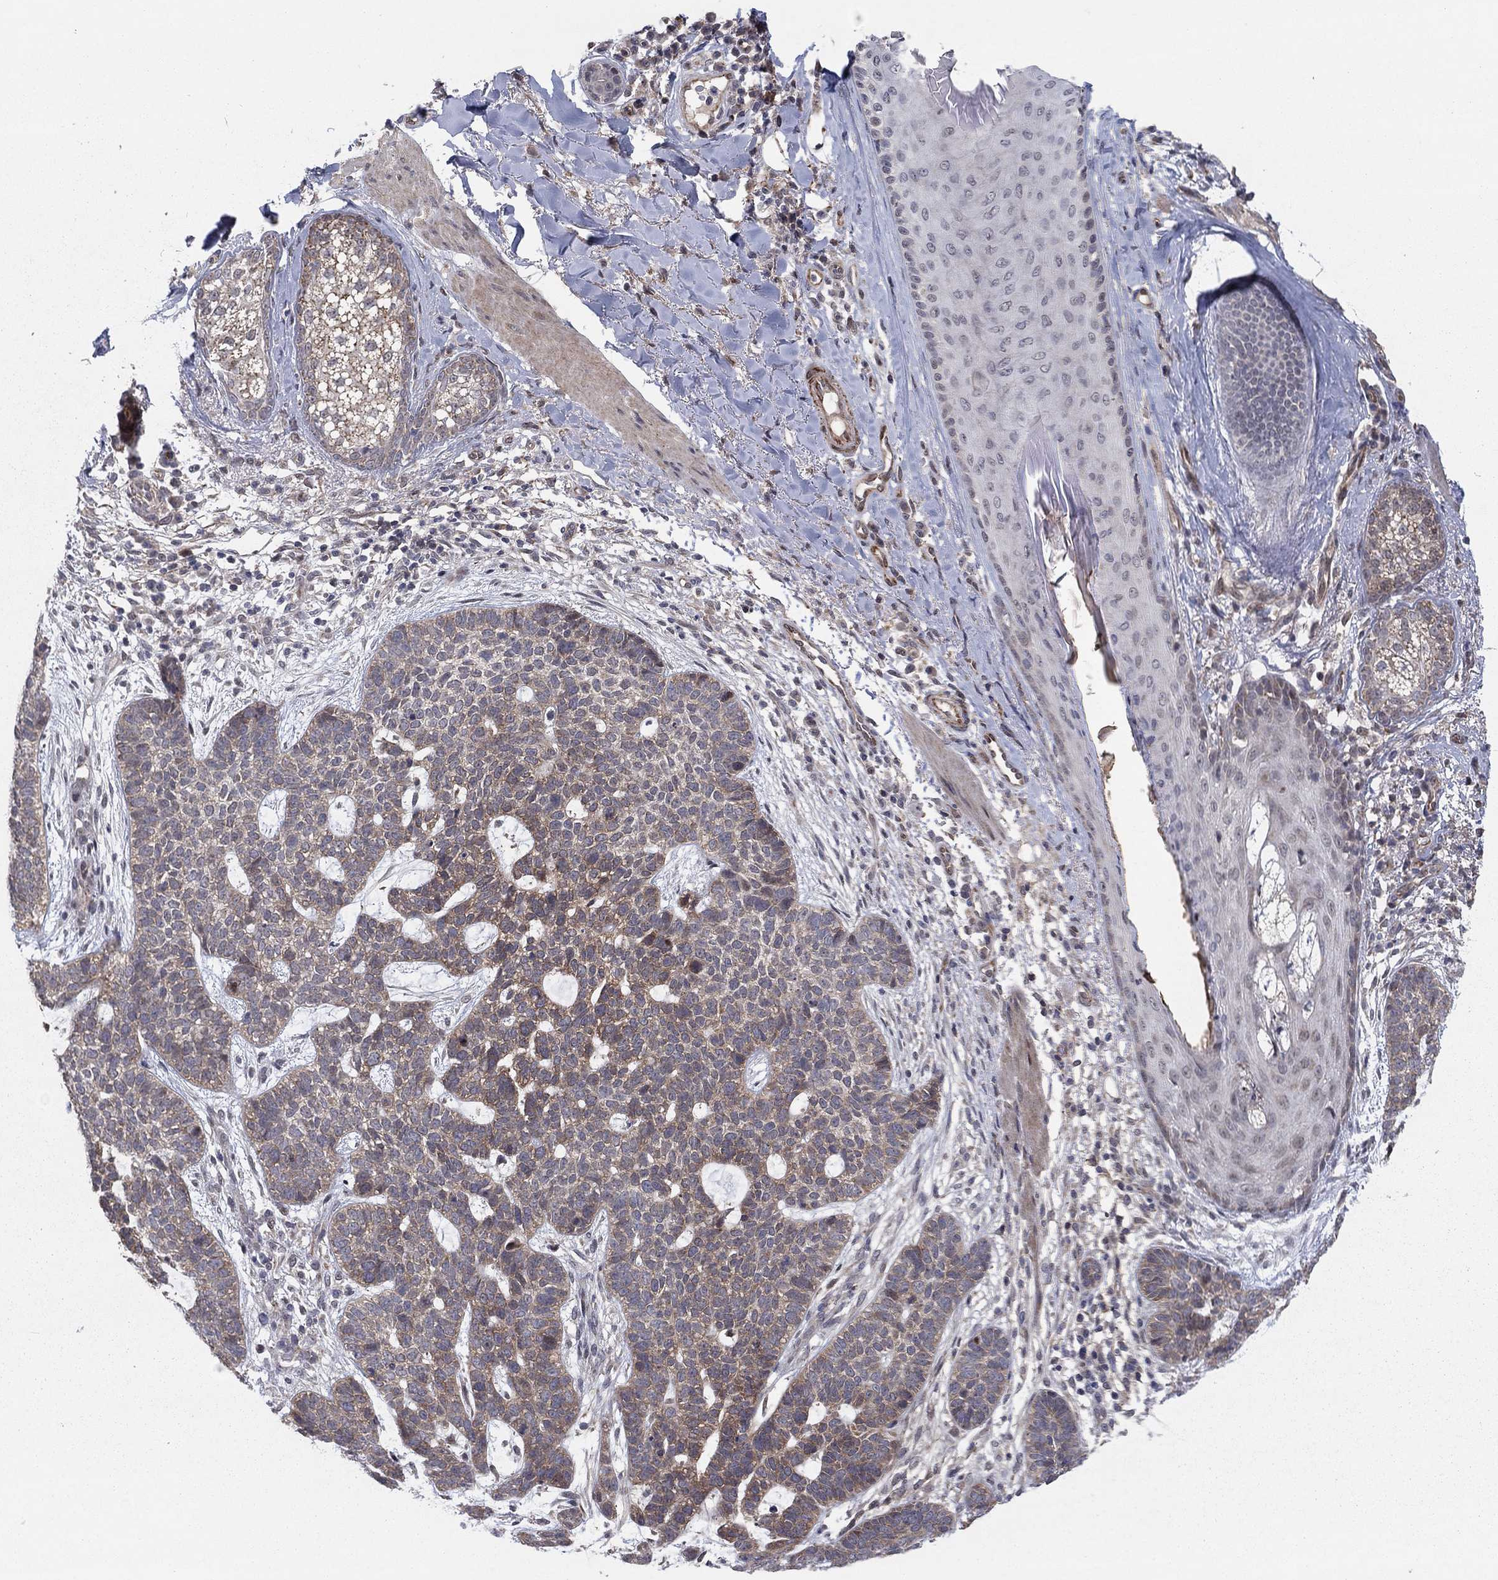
{"staining": {"intensity": "weak", "quantity": "<25%", "location": "cytoplasmic/membranous"}, "tissue": "skin cancer", "cell_type": "Tumor cells", "image_type": "cancer", "snomed": [{"axis": "morphology", "description": "Squamous cell carcinoma, NOS"}, {"axis": "topography", "description": "Skin"}], "caption": "A high-resolution photomicrograph shows IHC staining of skin cancer (squamous cell carcinoma), which displays no significant staining in tumor cells. (Immunohistochemistry, brightfield microscopy, high magnification).", "gene": "ZNF395", "patient": {"sex": "male", "age": 88}}